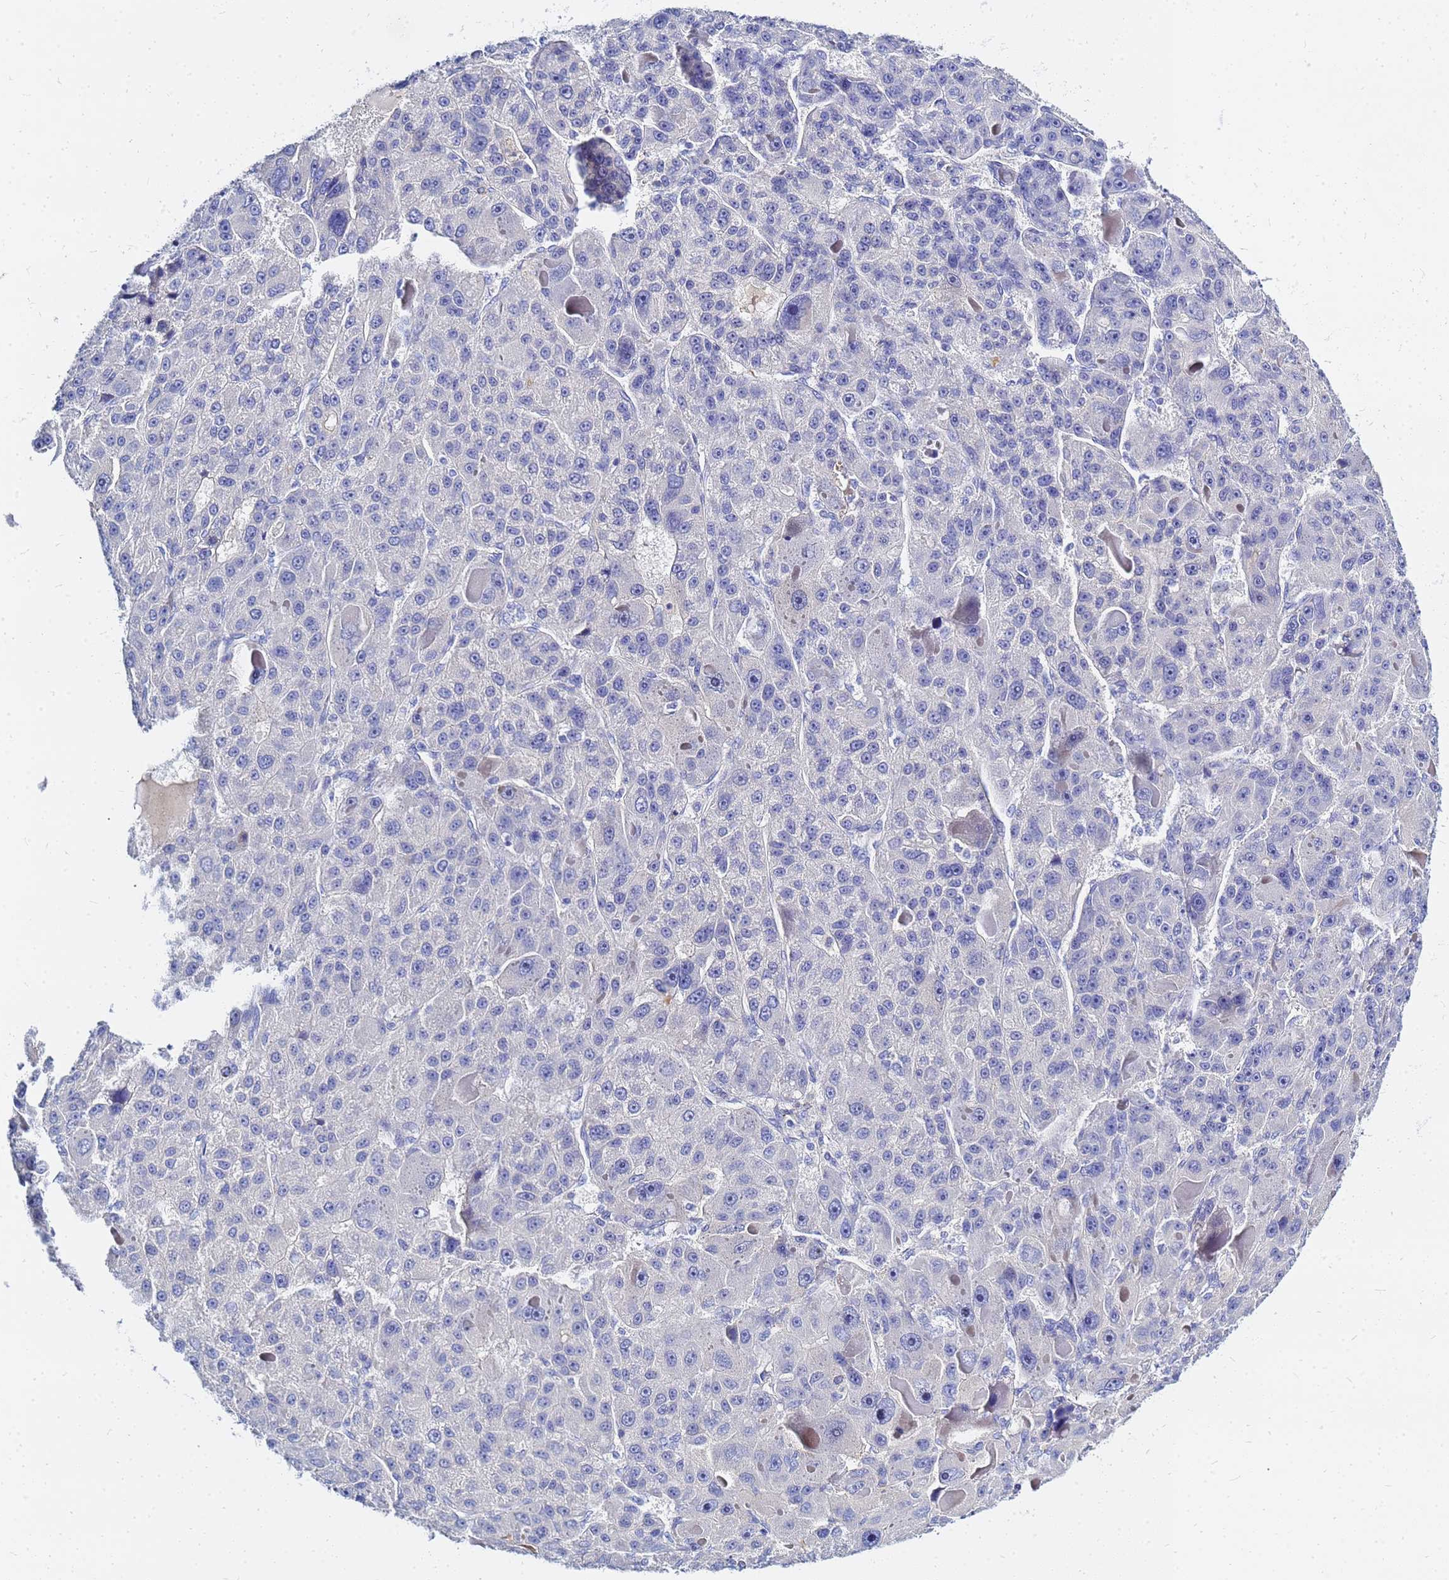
{"staining": {"intensity": "negative", "quantity": "none", "location": "none"}, "tissue": "liver cancer", "cell_type": "Tumor cells", "image_type": "cancer", "snomed": [{"axis": "morphology", "description": "Carcinoma, Hepatocellular, NOS"}, {"axis": "topography", "description": "Liver"}], "caption": "Tumor cells are negative for protein expression in human liver hepatocellular carcinoma.", "gene": "ZNF552", "patient": {"sex": "male", "age": 76}}